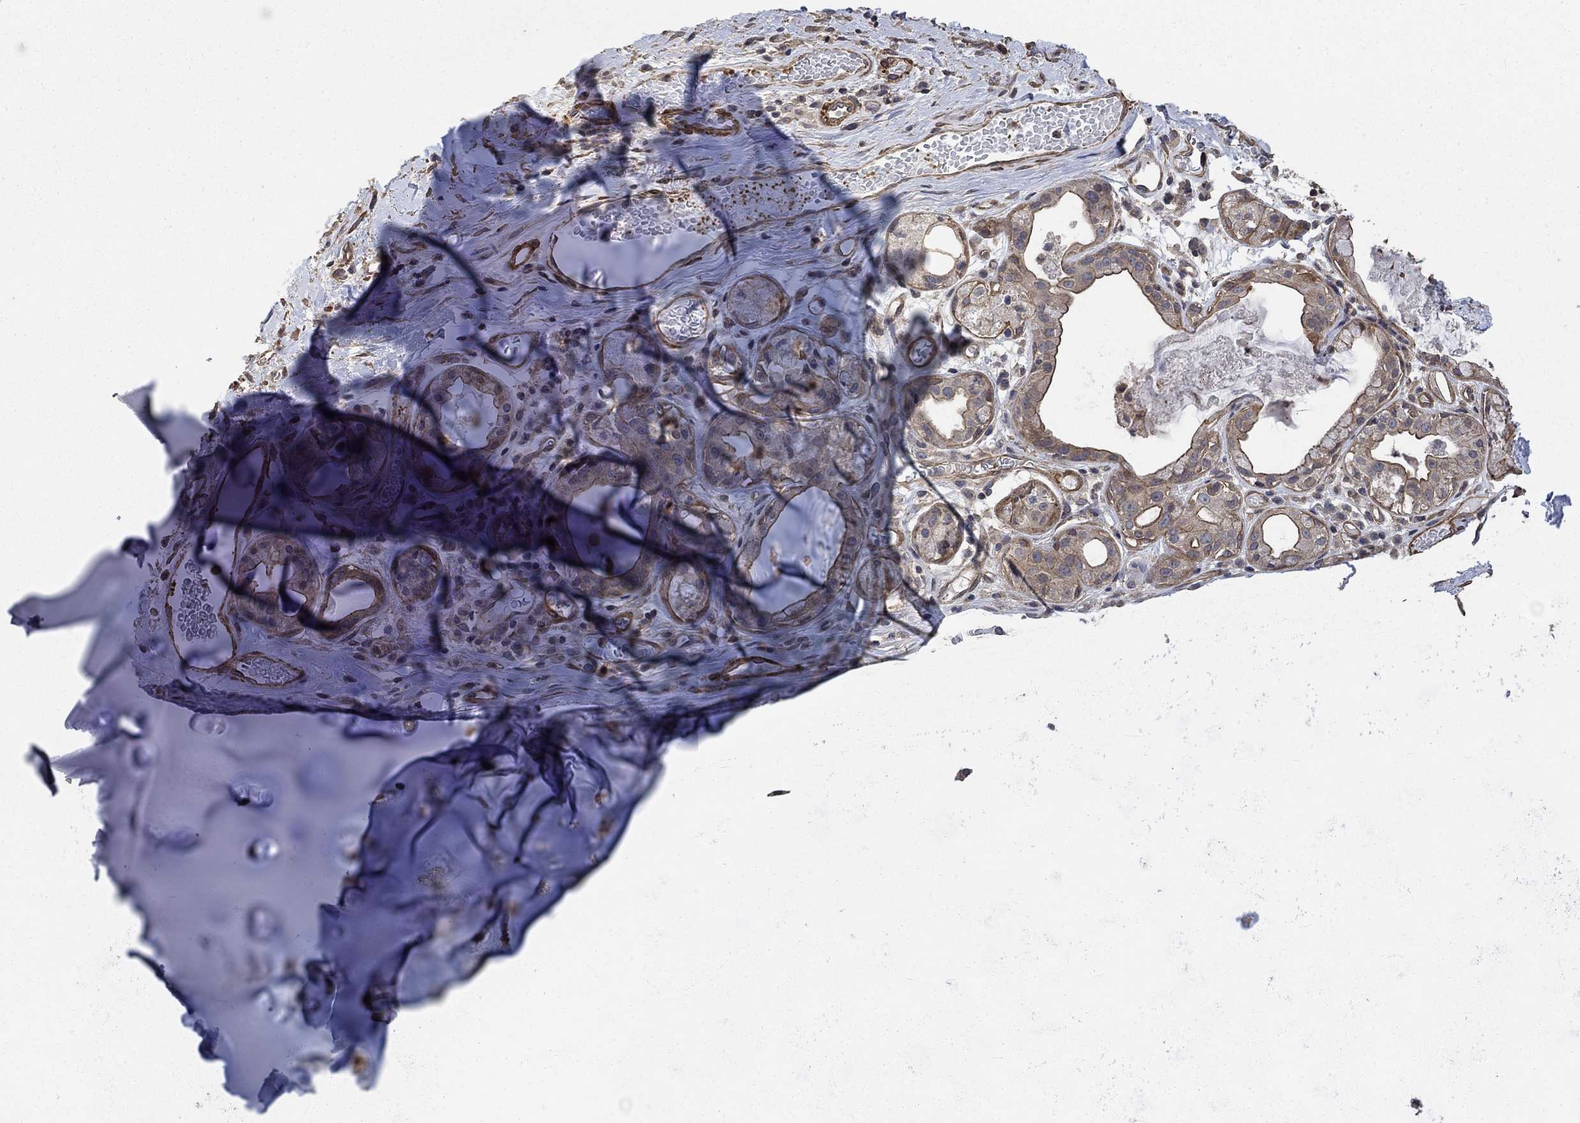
{"staining": {"intensity": "negative", "quantity": "none", "location": "none"}, "tissue": "soft tissue", "cell_type": "Chondrocytes", "image_type": "normal", "snomed": [{"axis": "morphology", "description": "Normal tissue, NOS"}, {"axis": "topography", "description": "Cartilage tissue"}], "caption": "The histopathology image shows no staining of chondrocytes in normal soft tissue.", "gene": "PDE3A", "patient": {"sex": "male", "age": 81}}